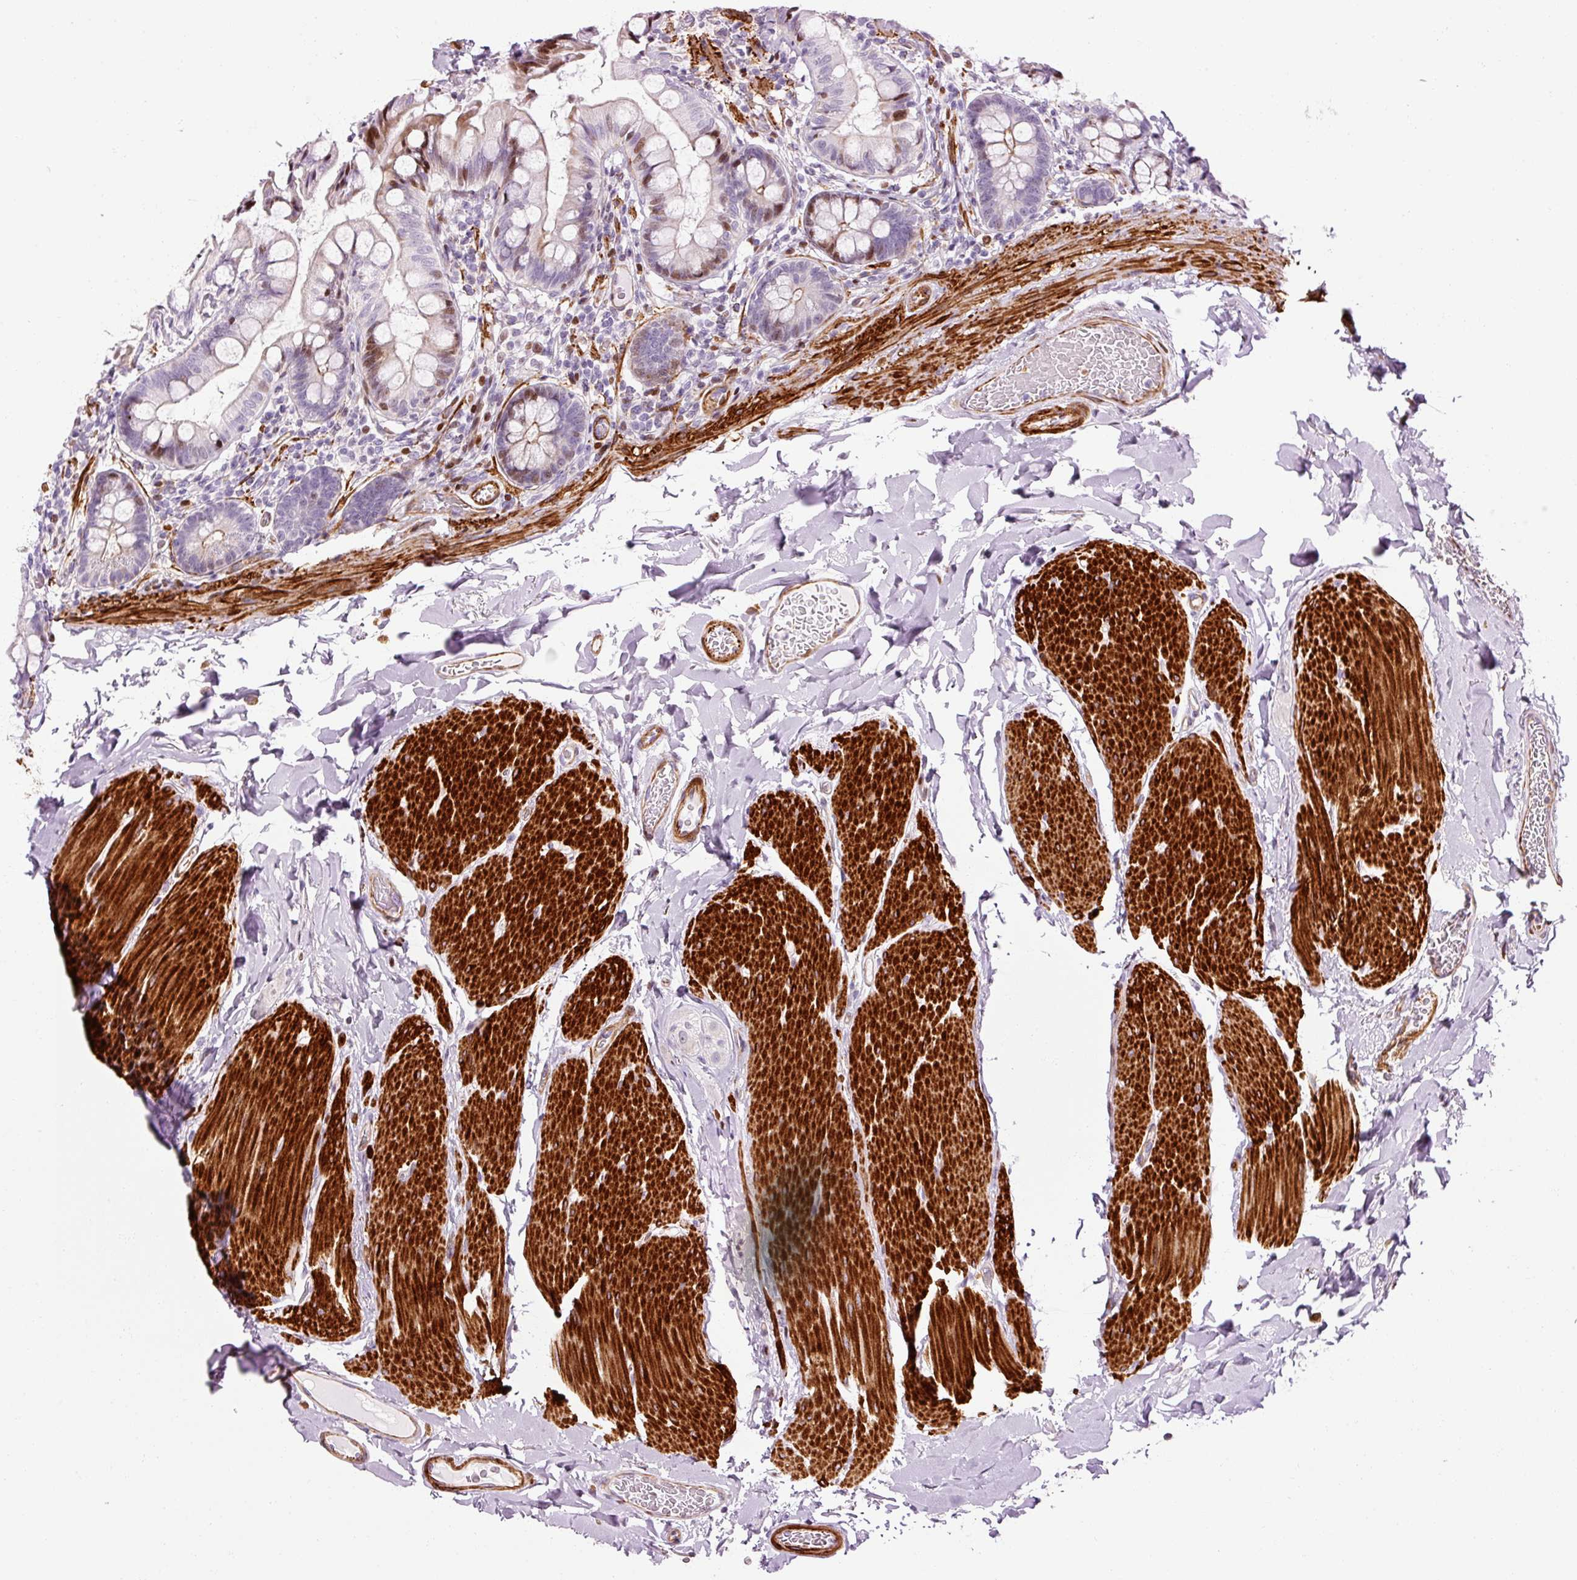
{"staining": {"intensity": "moderate", "quantity": "25%-75%", "location": "cytoplasmic/membranous,nuclear"}, "tissue": "small intestine", "cell_type": "Glandular cells", "image_type": "normal", "snomed": [{"axis": "morphology", "description": "Normal tissue, NOS"}, {"axis": "topography", "description": "Small intestine"}], "caption": "About 25%-75% of glandular cells in unremarkable human small intestine reveal moderate cytoplasmic/membranous,nuclear protein positivity as visualized by brown immunohistochemical staining.", "gene": "ANKRD20A1", "patient": {"sex": "male", "age": 70}}